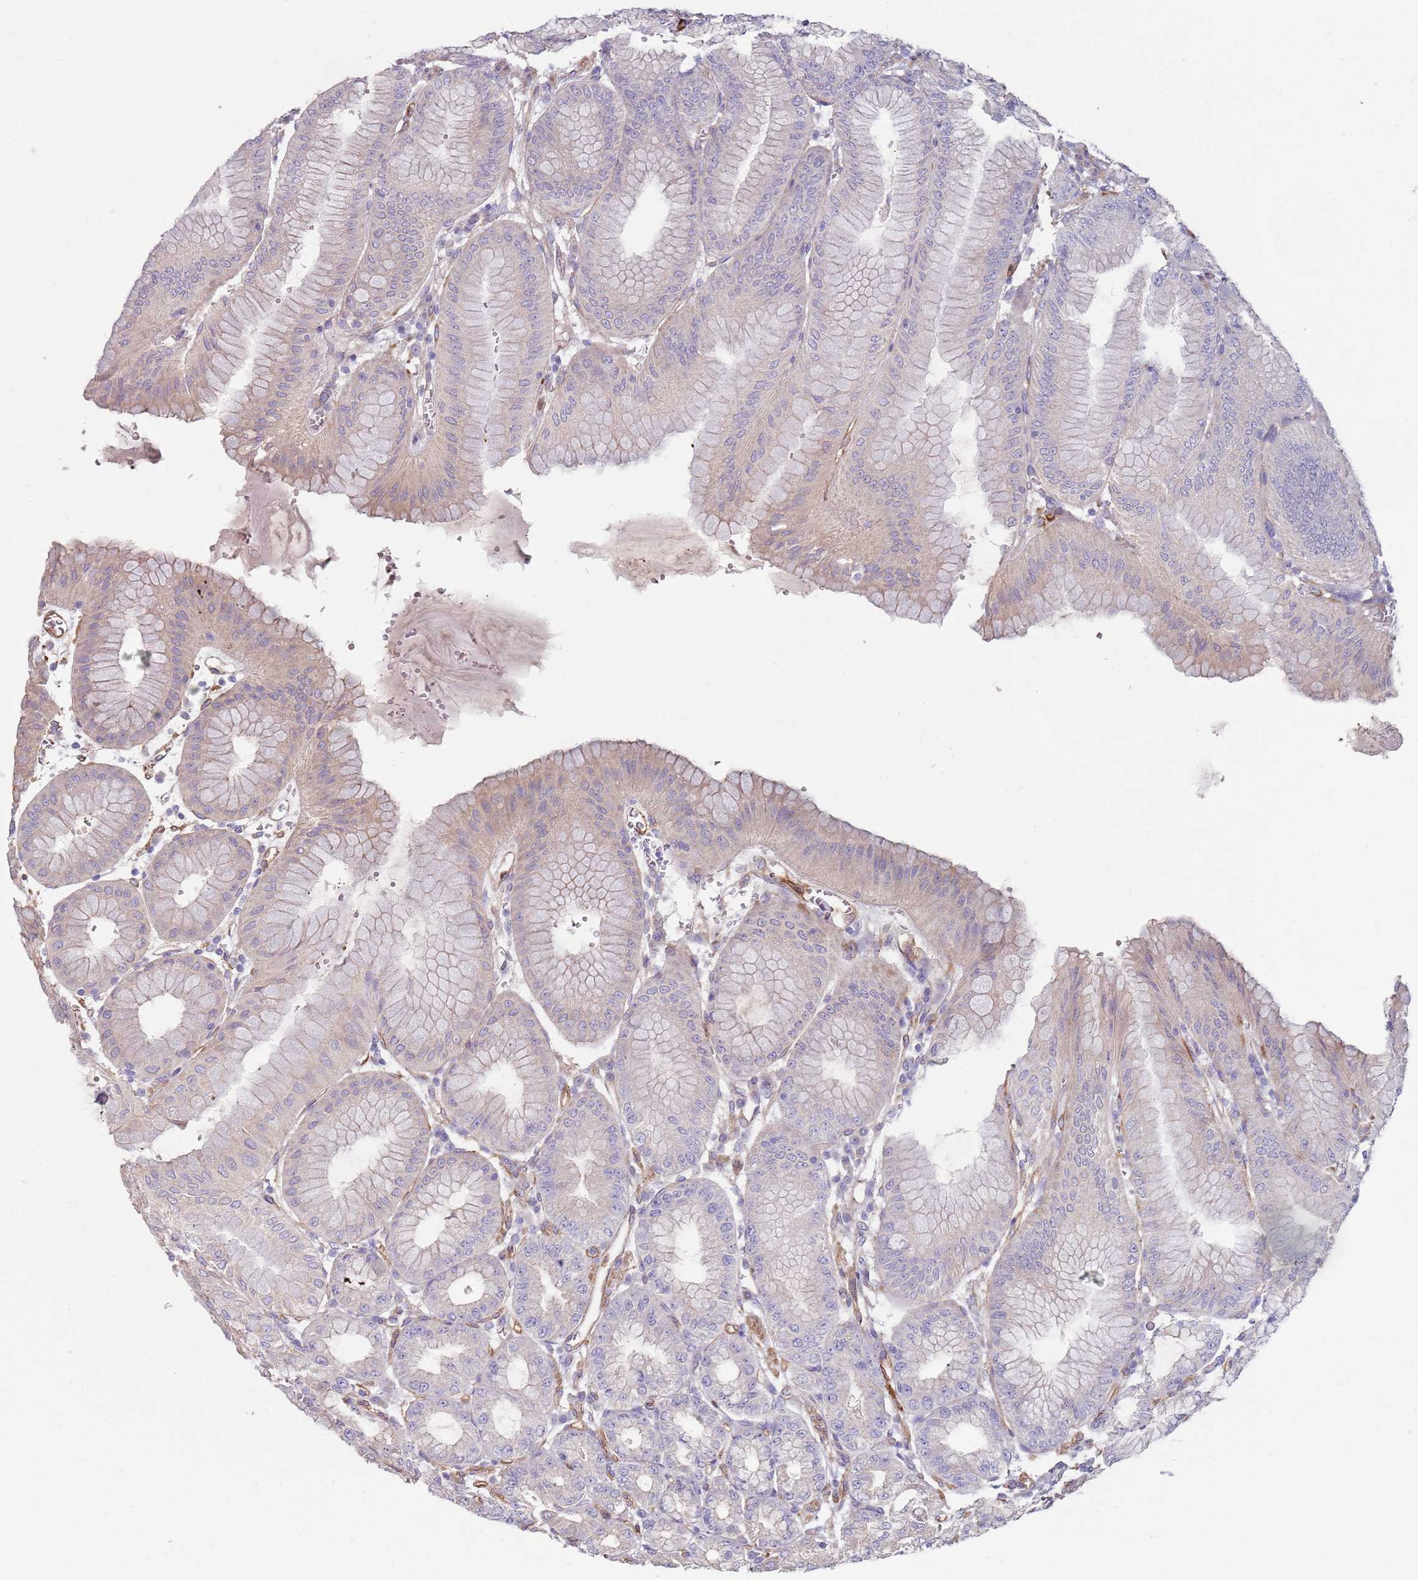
{"staining": {"intensity": "weak", "quantity": "<25%", "location": "cytoplasmic/membranous"}, "tissue": "stomach", "cell_type": "Glandular cells", "image_type": "normal", "snomed": [{"axis": "morphology", "description": "Normal tissue, NOS"}, {"axis": "topography", "description": "Stomach, lower"}], "caption": "Micrograph shows no protein positivity in glandular cells of unremarkable stomach. The staining is performed using DAB brown chromogen with nuclei counter-stained in using hematoxylin.", "gene": "PHLPP2", "patient": {"sex": "male", "age": 71}}